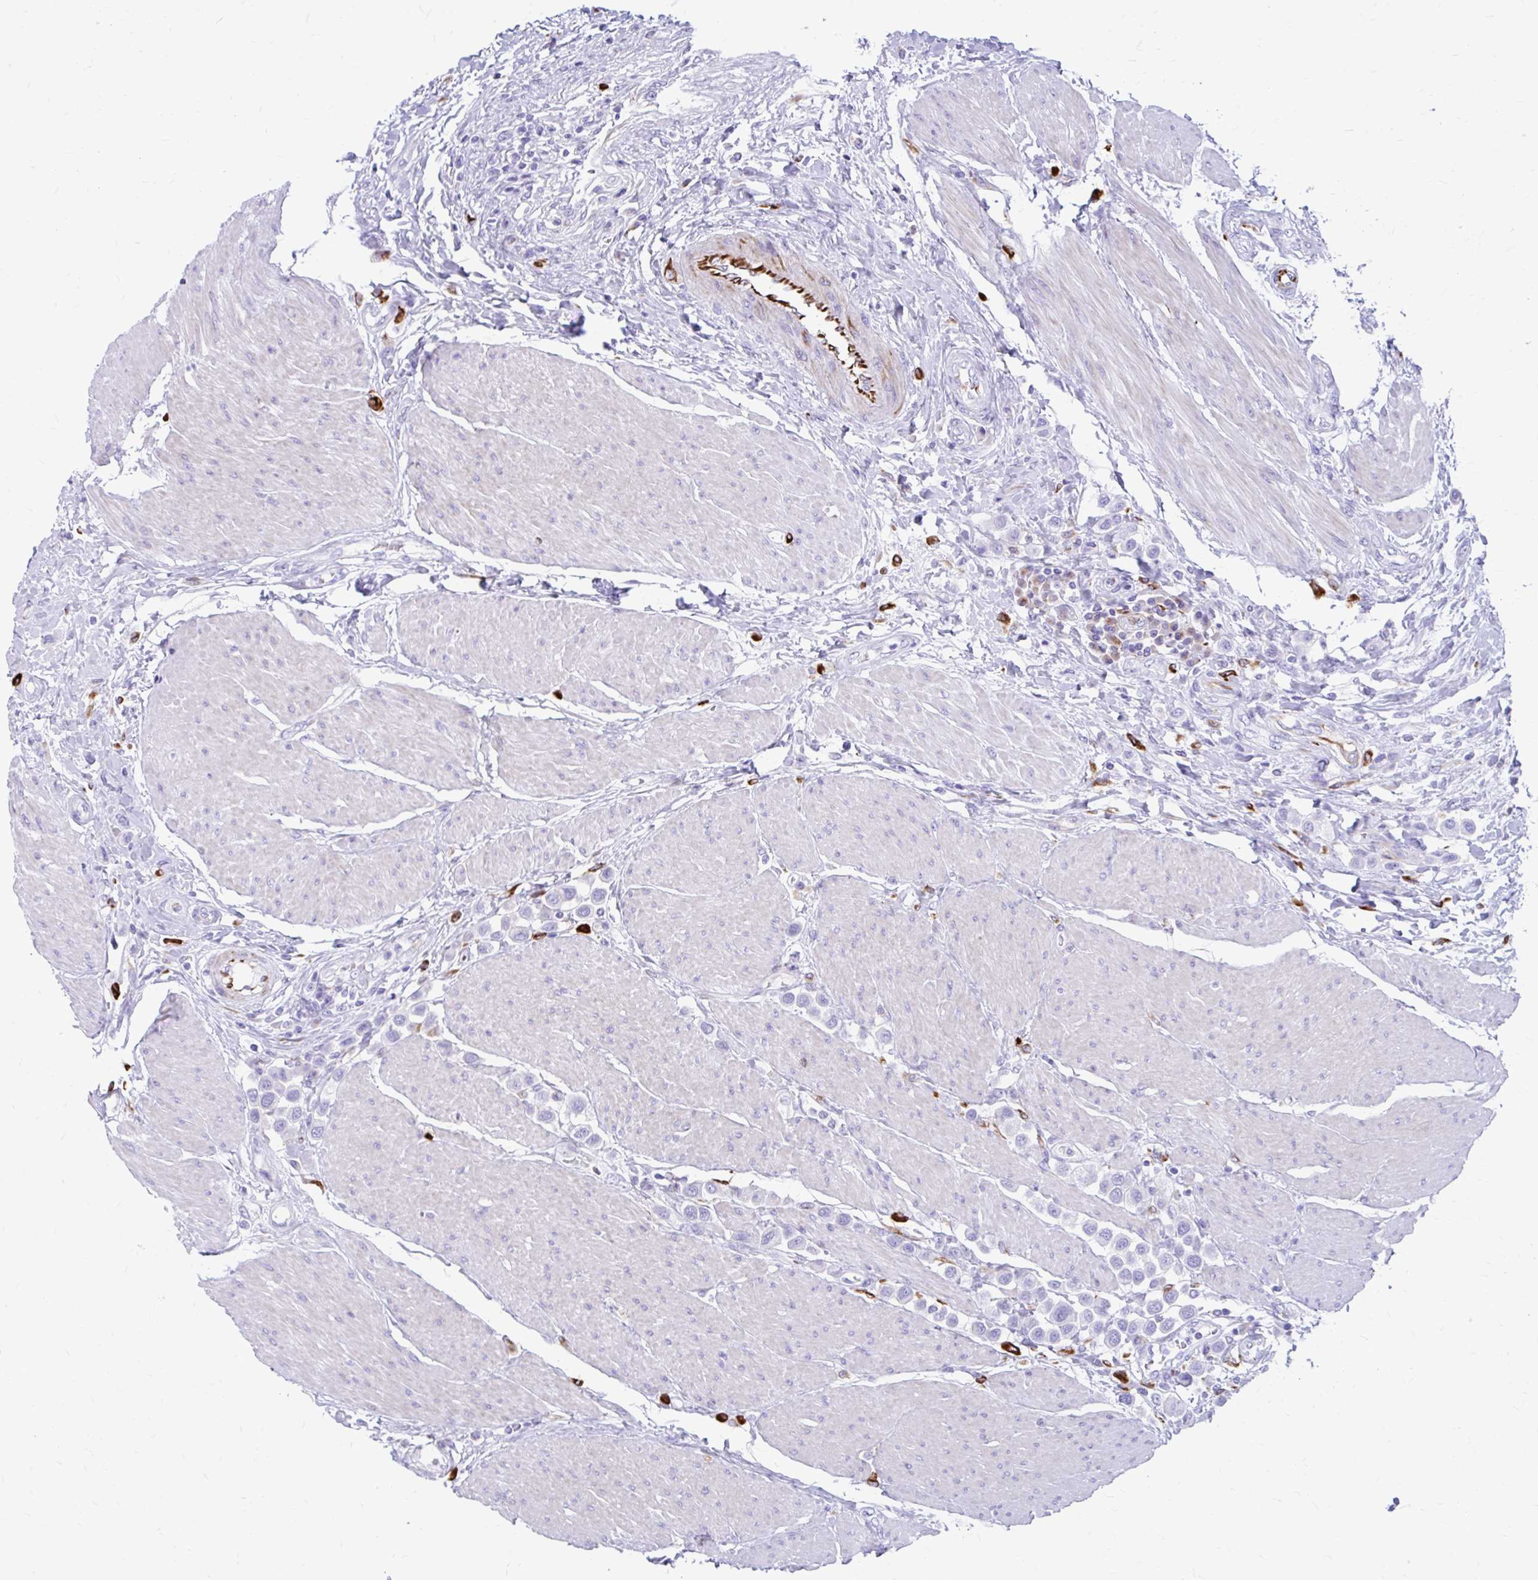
{"staining": {"intensity": "negative", "quantity": "none", "location": "none"}, "tissue": "urothelial cancer", "cell_type": "Tumor cells", "image_type": "cancer", "snomed": [{"axis": "morphology", "description": "Urothelial carcinoma, High grade"}, {"axis": "topography", "description": "Urinary bladder"}], "caption": "Human urothelial cancer stained for a protein using immunohistochemistry shows no staining in tumor cells.", "gene": "ZNF699", "patient": {"sex": "male", "age": 50}}